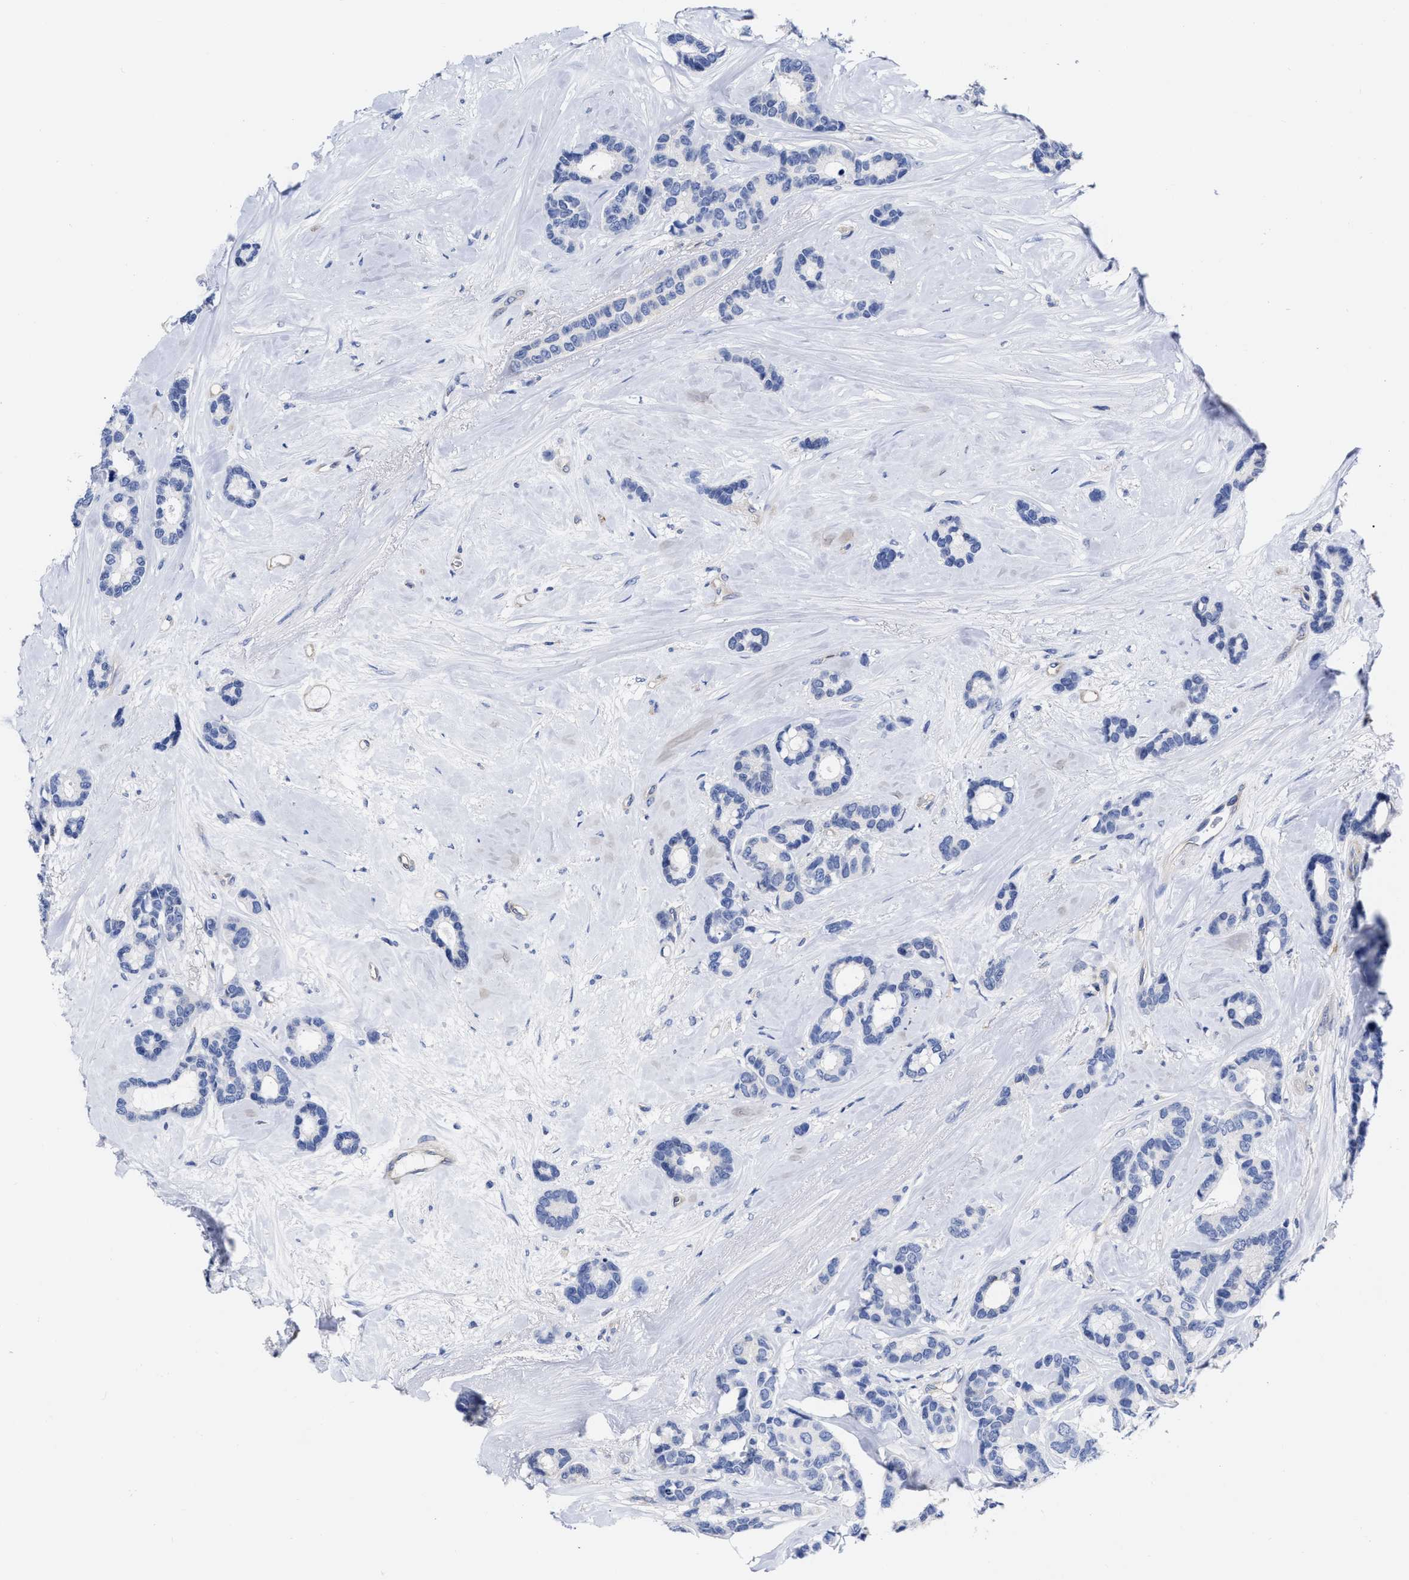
{"staining": {"intensity": "negative", "quantity": "none", "location": "none"}, "tissue": "breast cancer", "cell_type": "Tumor cells", "image_type": "cancer", "snomed": [{"axis": "morphology", "description": "Duct carcinoma"}, {"axis": "topography", "description": "Breast"}], "caption": "The immunohistochemistry photomicrograph has no significant positivity in tumor cells of breast invasive ductal carcinoma tissue.", "gene": "IRAG2", "patient": {"sex": "female", "age": 87}}